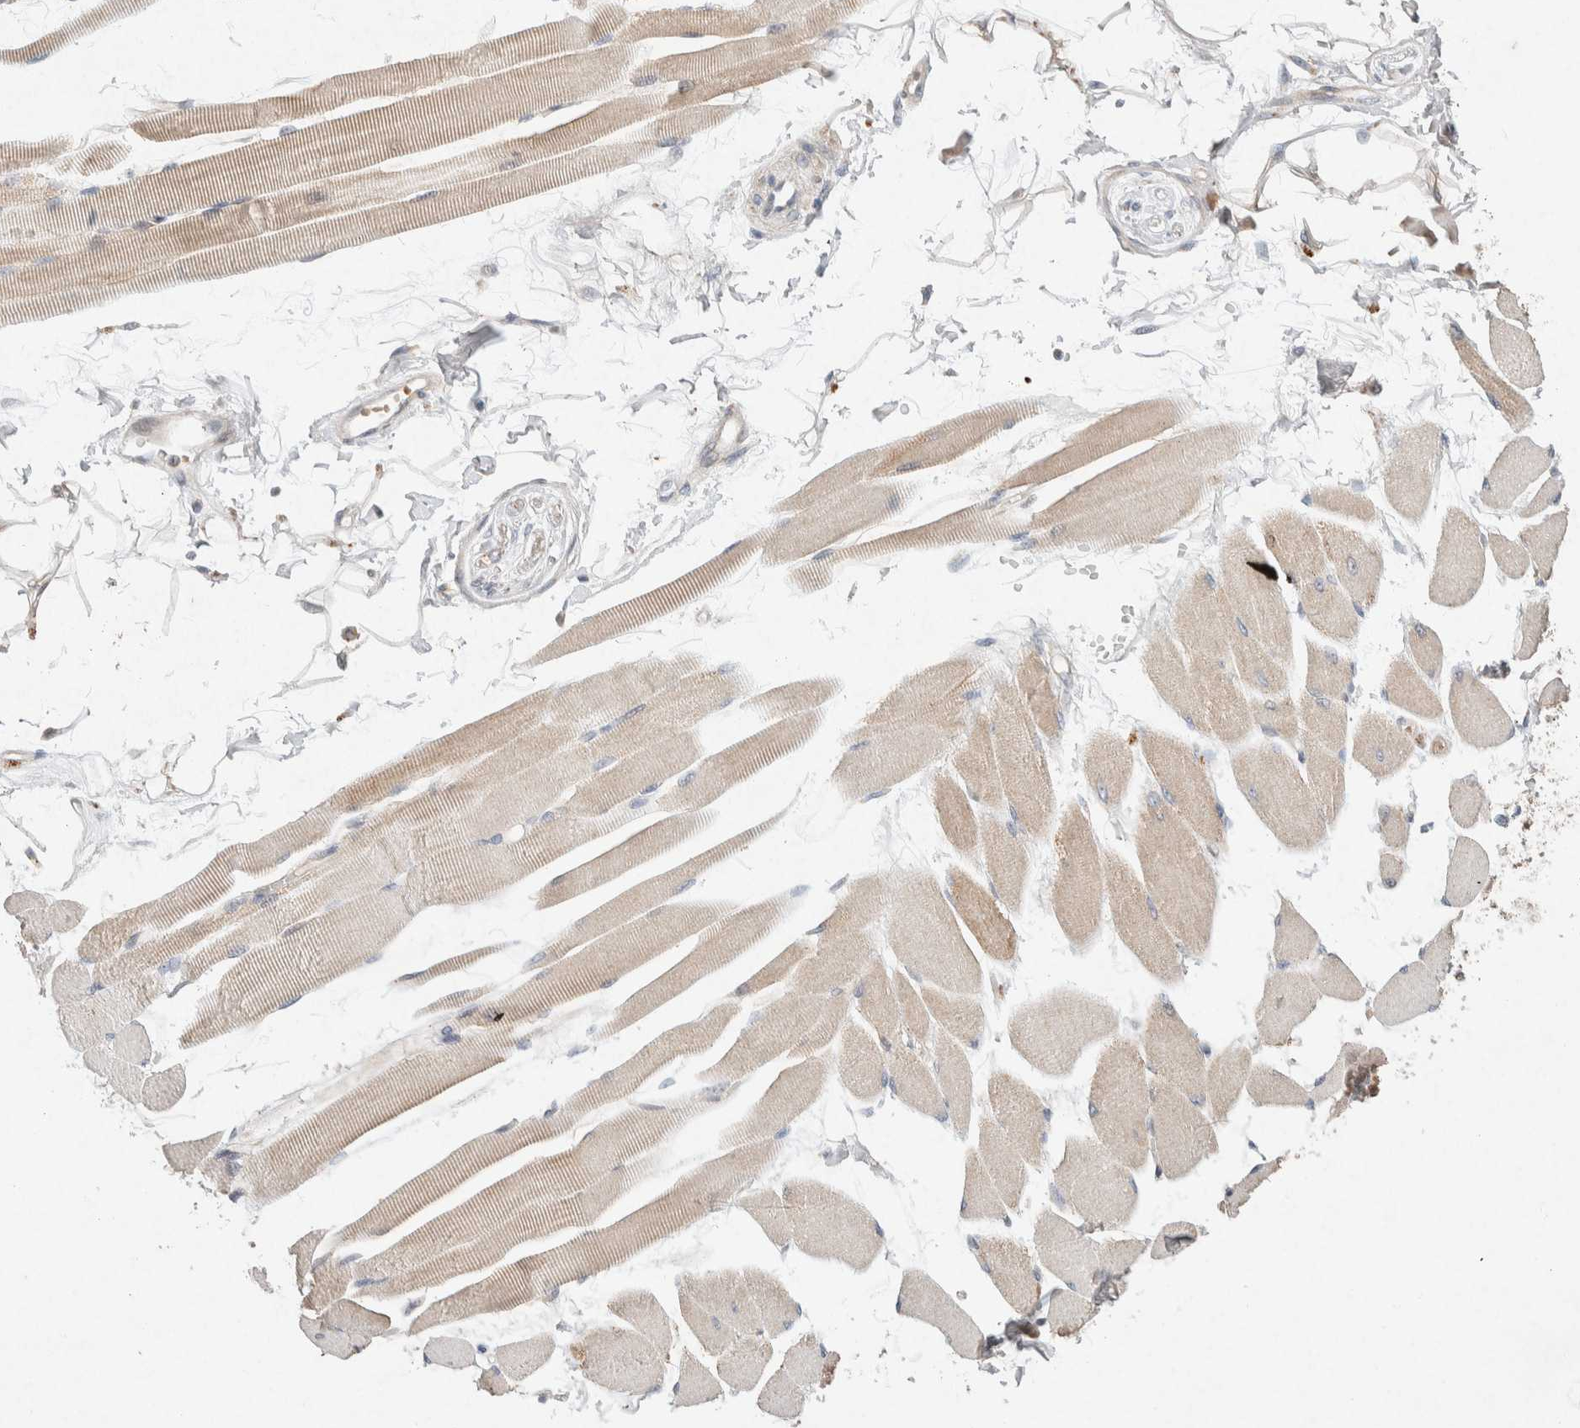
{"staining": {"intensity": "weak", "quantity": "<25%", "location": "cytoplasmic/membranous"}, "tissue": "skeletal muscle", "cell_type": "Myocytes", "image_type": "normal", "snomed": [{"axis": "morphology", "description": "Normal tissue, NOS"}, {"axis": "topography", "description": "Skeletal muscle"}, {"axis": "topography", "description": "Peripheral nerve tissue"}], "caption": "IHC histopathology image of benign human skeletal muscle stained for a protein (brown), which displays no positivity in myocytes. (Immunohistochemistry (ihc), brightfield microscopy, high magnification).", "gene": "CMTM4", "patient": {"sex": "female", "age": 84}}